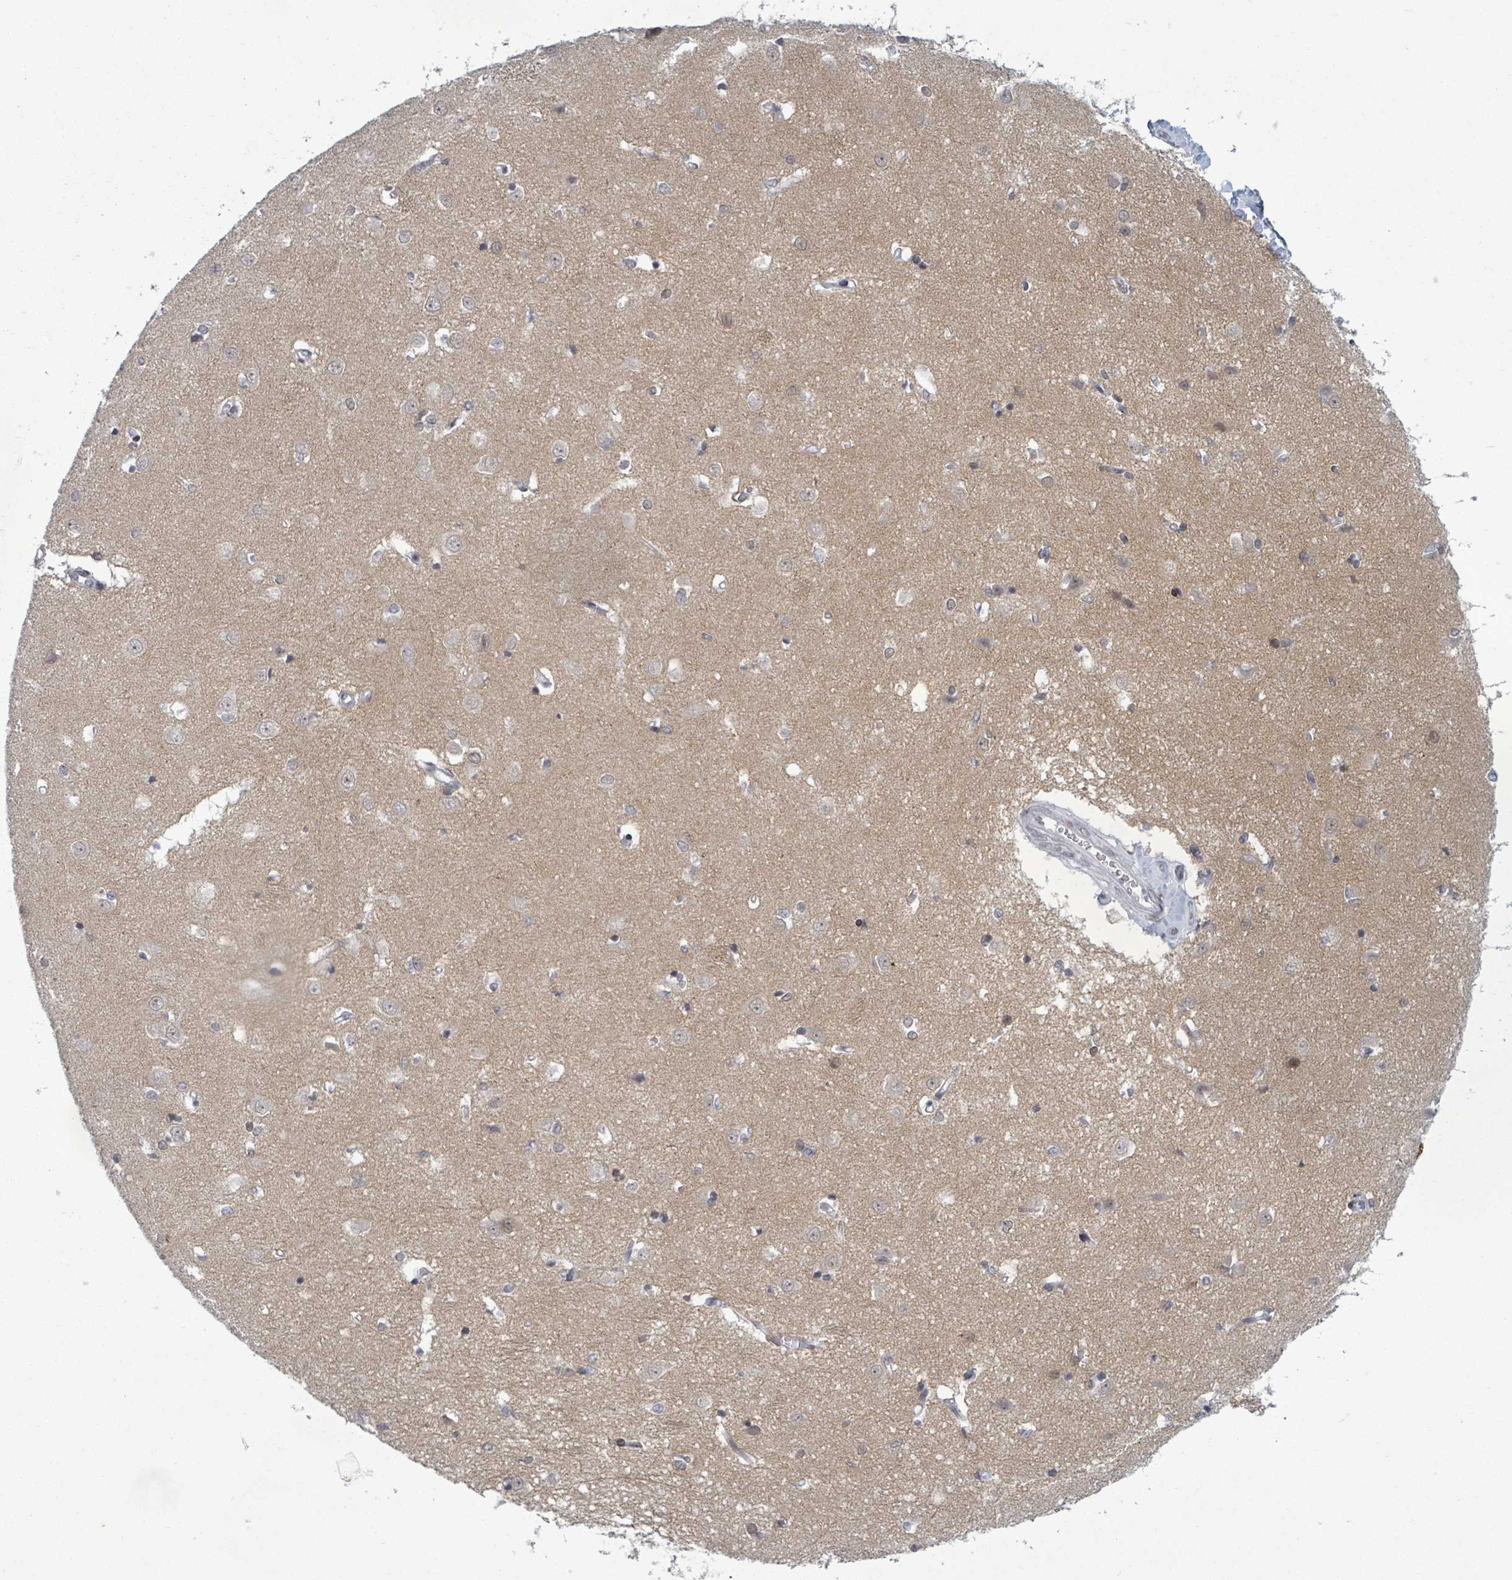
{"staining": {"intensity": "moderate", "quantity": "<25%", "location": "cytoplasmic/membranous,nuclear"}, "tissue": "caudate", "cell_type": "Glial cells", "image_type": "normal", "snomed": [{"axis": "morphology", "description": "Normal tissue, NOS"}, {"axis": "topography", "description": "Lateral ventricle wall"}], "caption": "Immunohistochemistry (IHC) histopathology image of benign caudate: human caudate stained using immunohistochemistry (IHC) demonstrates low levels of moderate protein expression localized specifically in the cytoplasmic/membranous,nuclear of glial cells, appearing as a cytoplasmic/membranous,nuclear brown color.", "gene": "BIVM", "patient": {"sex": "male", "age": 37}}